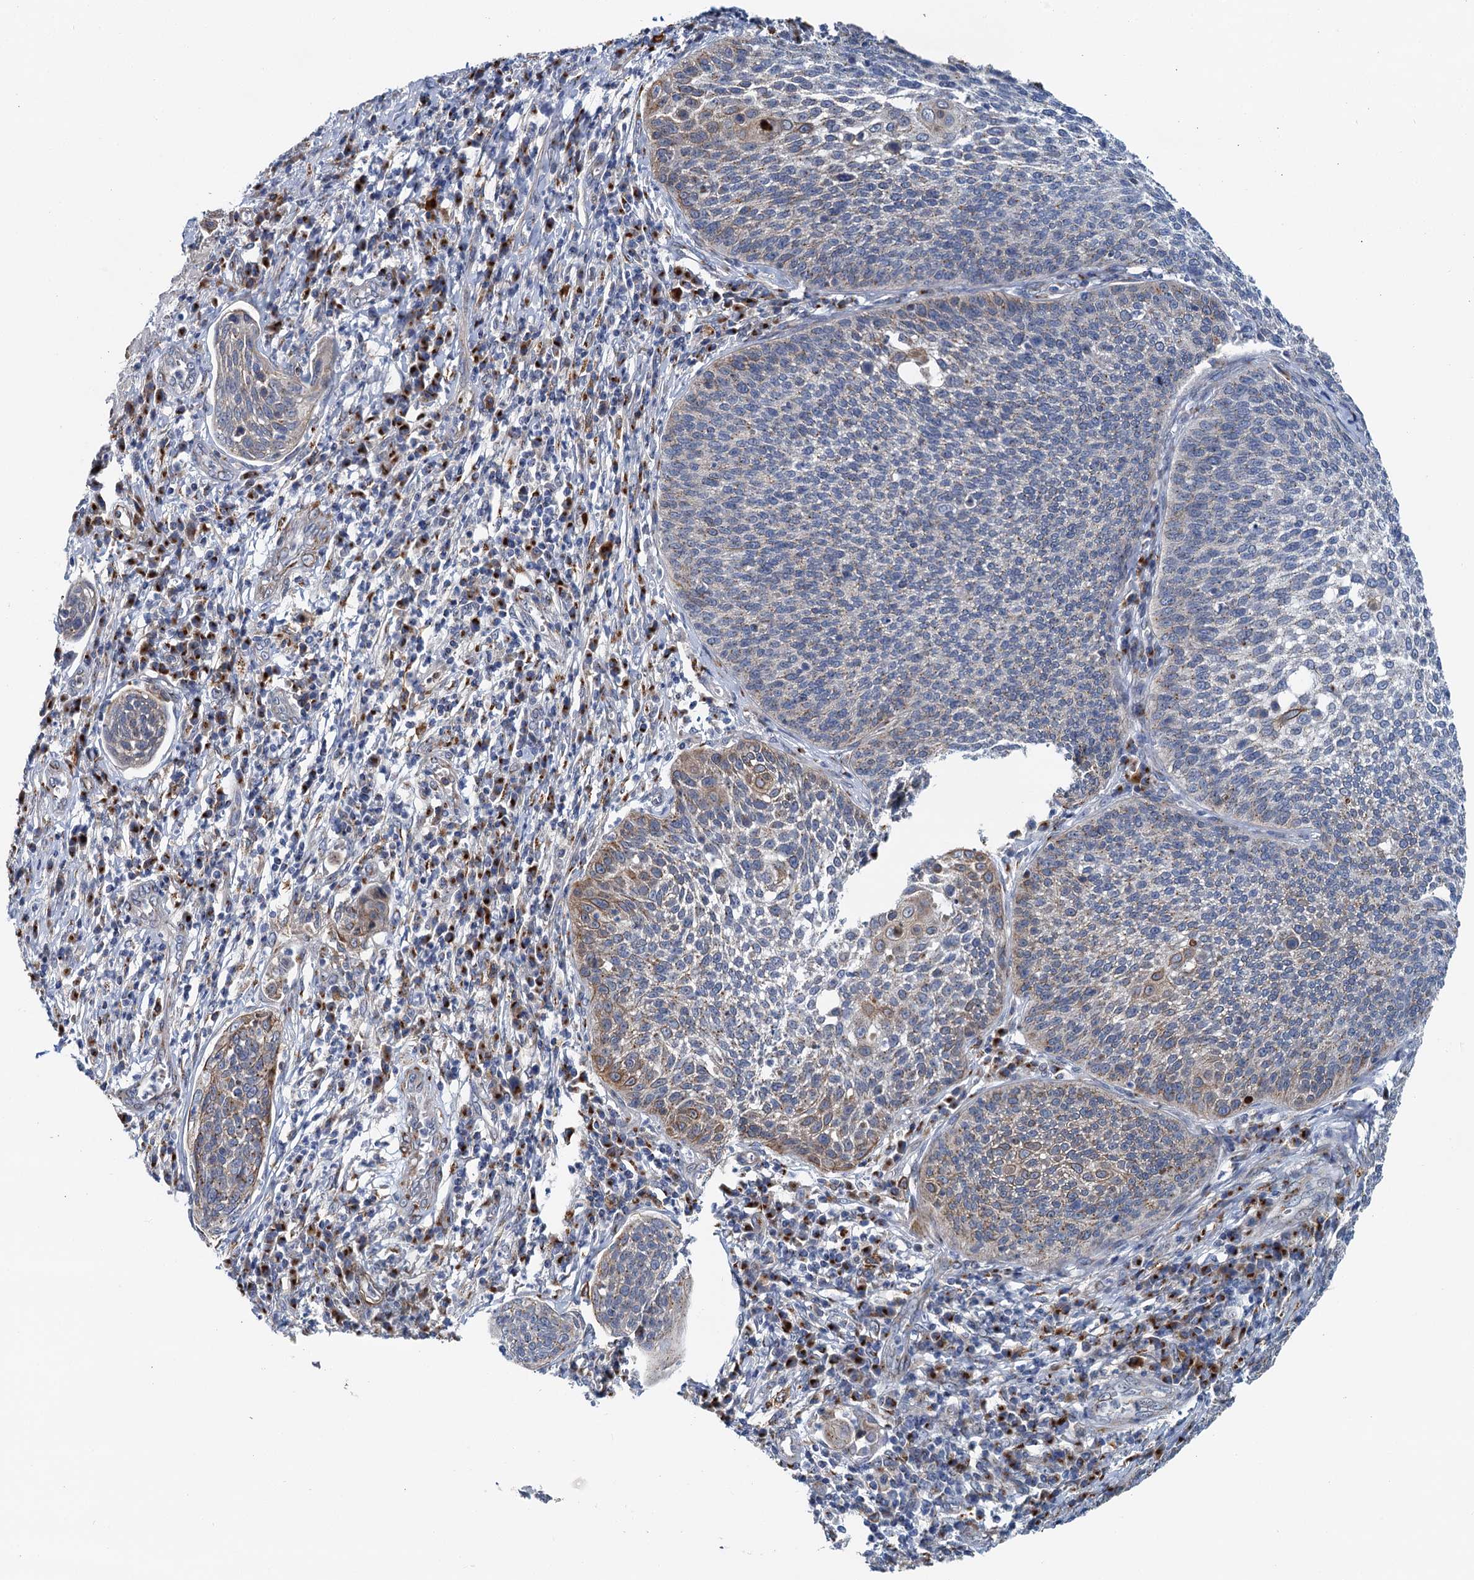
{"staining": {"intensity": "moderate", "quantity": "<25%", "location": "cytoplasmic/membranous"}, "tissue": "cervical cancer", "cell_type": "Tumor cells", "image_type": "cancer", "snomed": [{"axis": "morphology", "description": "Squamous cell carcinoma, NOS"}, {"axis": "topography", "description": "Cervix"}], "caption": "Human squamous cell carcinoma (cervical) stained with a protein marker reveals moderate staining in tumor cells.", "gene": "BET1L", "patient": {"sex": "female", "age": 34}}